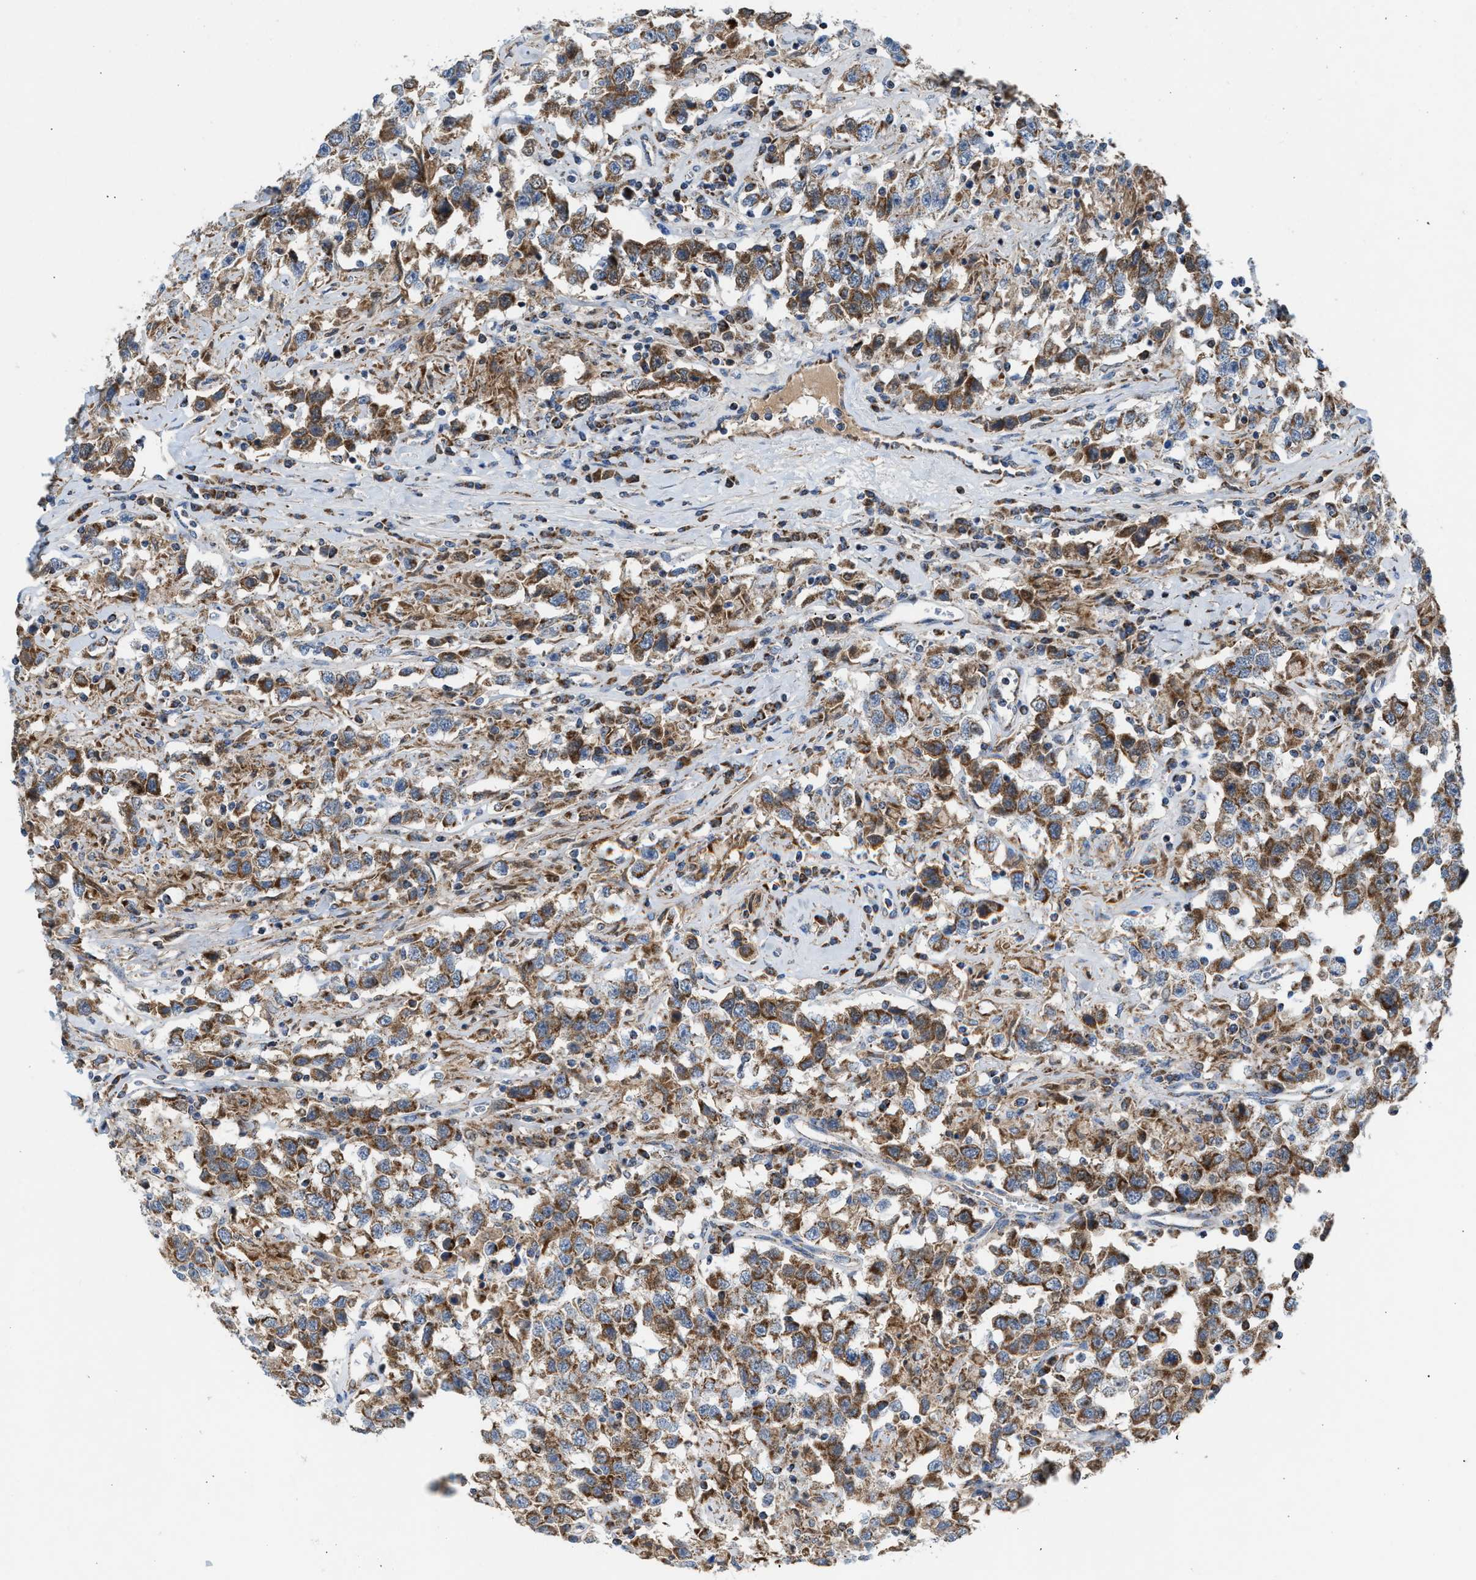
{"staining": {"intensity": "moderate", "quantity": ">75%", "location": "cytoplasmic/membranous"}, "tissue": "testis cancer", "cell_type": "Tumor cells", "image_type": "cancer", "snomed": [{"axis": "morphology", "description": "Seminoma, NOS"}, {"axis": "topography", "description": "Testis"}], "caption": "Moderate cytoplasmic/membranous staining is seen in approximately >75% of tumor cells in testis cancer (seminoma).", "gene": "PMPCA", "patient": {"sex": "male", "age": 41}}